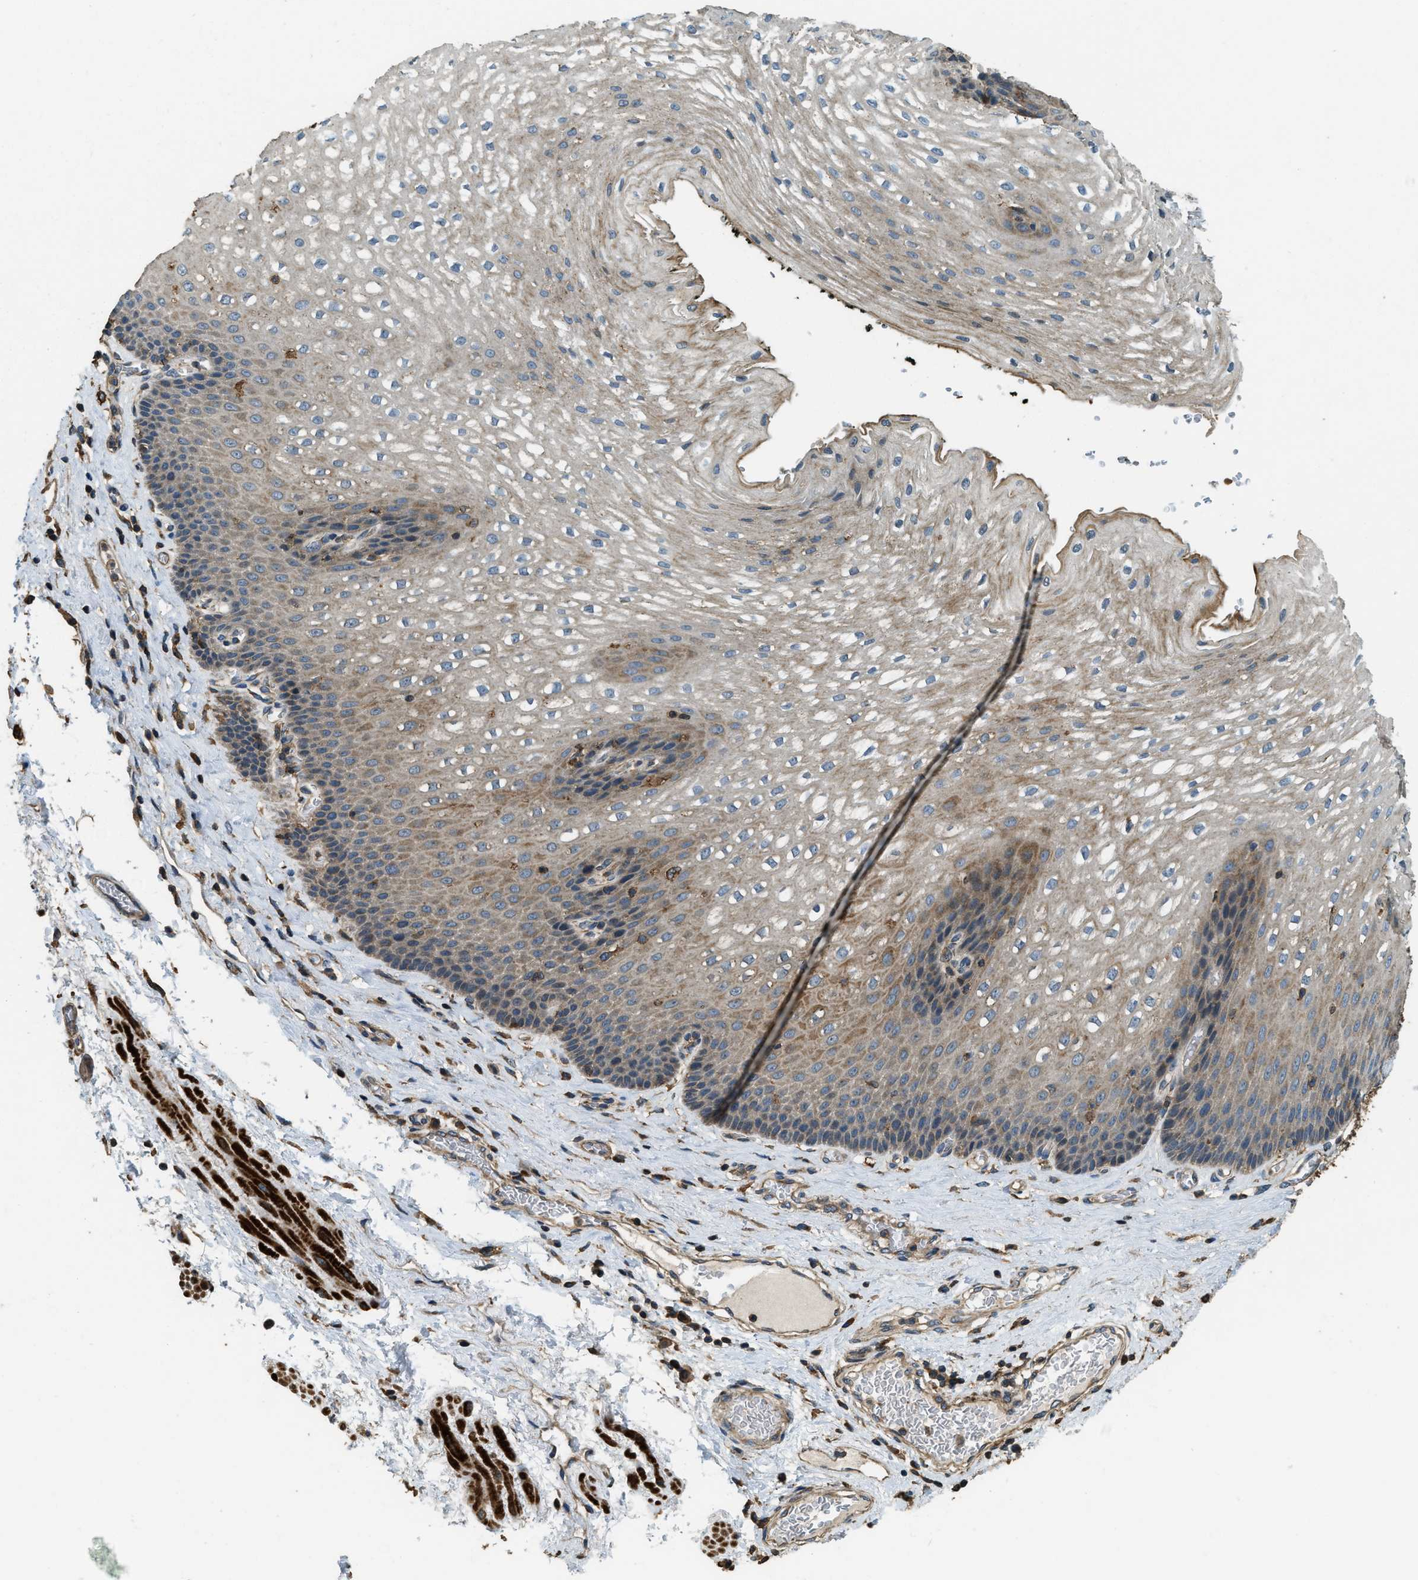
{"staining": {"intensity": "moderate", "quantity": ">75%", "location": "cytoplasmic/membranous"}, "tissue": "esophagus", "cell_type": "Squamous epithelial cells", "image_type": "normal", "snomed": [{"axis": "morphology", "description": "Normal tissue, NOS"}, {"axis": "topography", "description": "Esophagus"}], "caption": "About >75% of squamous epithelial cells in normal esophagus exhibit moderate cytoplasmic/membranous protein positivity as visualized by brown immunohistochemical staining.", "gene": "ERGIC1", "patient": {"sex": "male", "age": 48}}